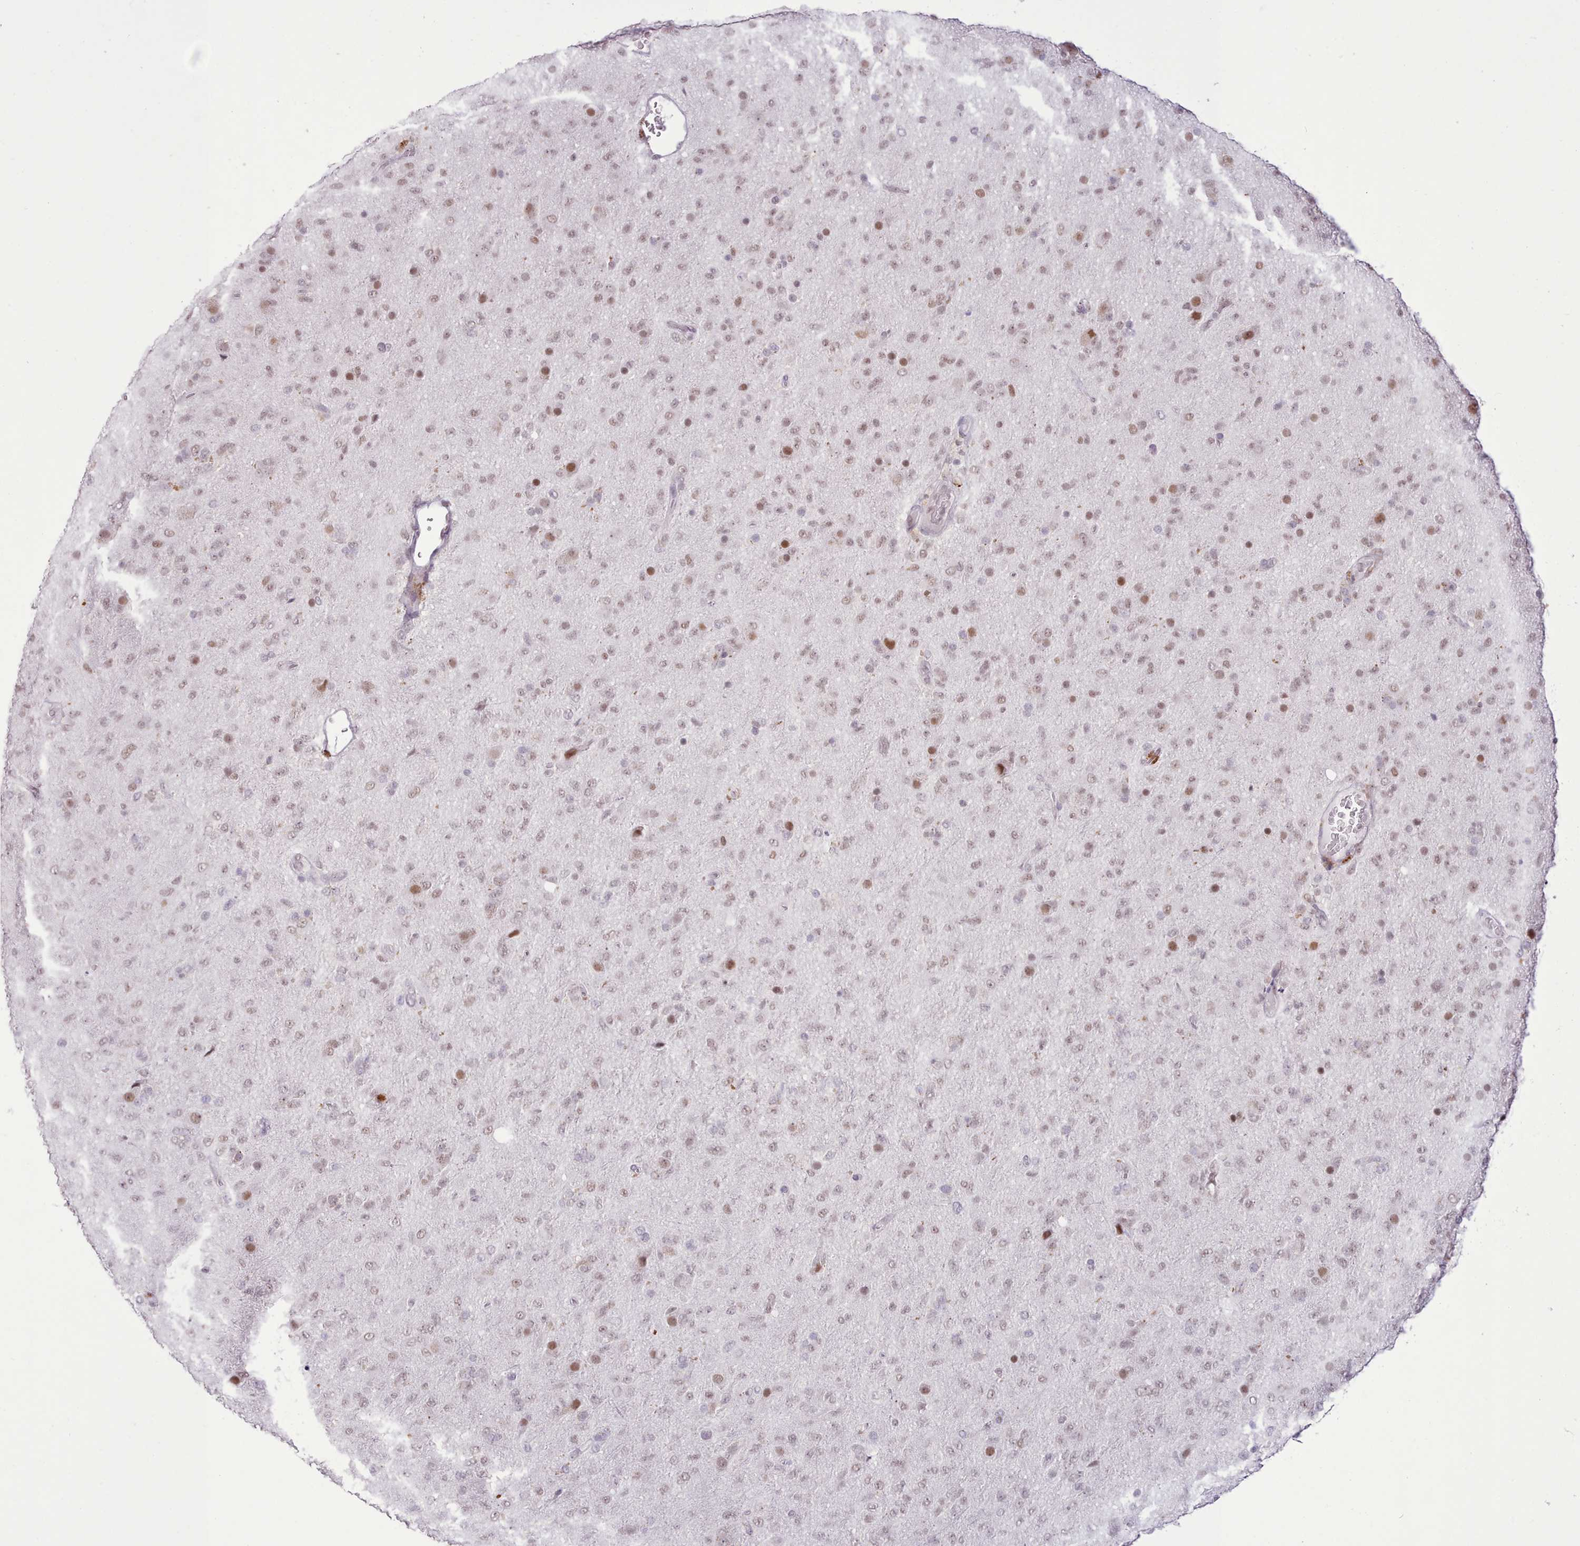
{"staining": {"intensity": "weak", "quantity": "25%-75%", "location": "nuclear"}, "tissue": "glioma", "cell_type": "Tumor cells", "image_type": "cancer", "snomed": [{"axis": "morphology", "description": "Glioma, malignant, Low grade"}, {"axis": "topography", "description": "Brain"}], "caption": "The immunohistochemical stain labels weak nuclear staining in tumor cells of malignant glioma (low-grade) tissue.", "gene": "TAF15", "patient": {"sex": "male", "age": 65}}